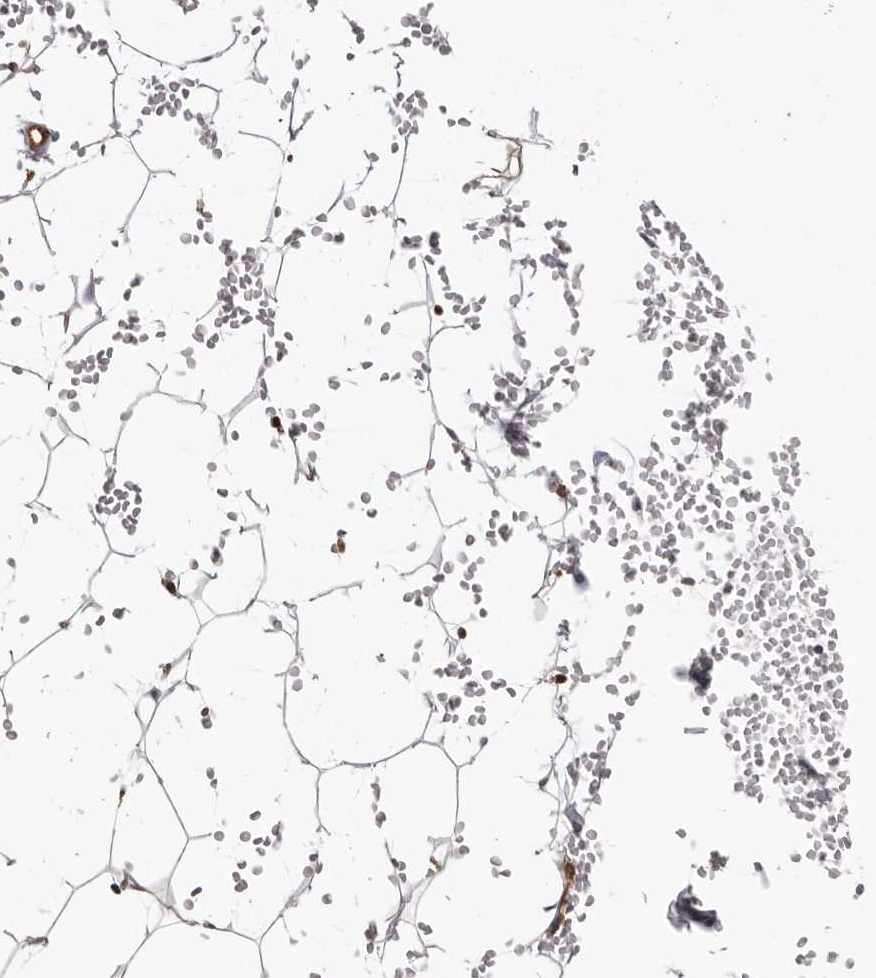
{"staining": {"intensity": "weak", "quantity": ">75%", "location": "cytoplasmic/membranous"}, "tissue": "adipose tissue", "cell_type": "Adipocytes", "image_type": "normal", "snomed": [{"axis": "morphology", "description": "Normal tissue, NOS"}, {"axis": "topography", "description": "Breast"}], "caption": "Unremarkable adipose tissue was stained to show a protein in brown. There is low levels of weak cytoplasmic/membranous staining in approximately >75% of adipocytes. (DAB (3,3'-diaminobenzidine) IHC, brown staining for protein, blue staining for nuclei).", "gene": "LAP3", "patient": {"sex": "female", "age": 23}}